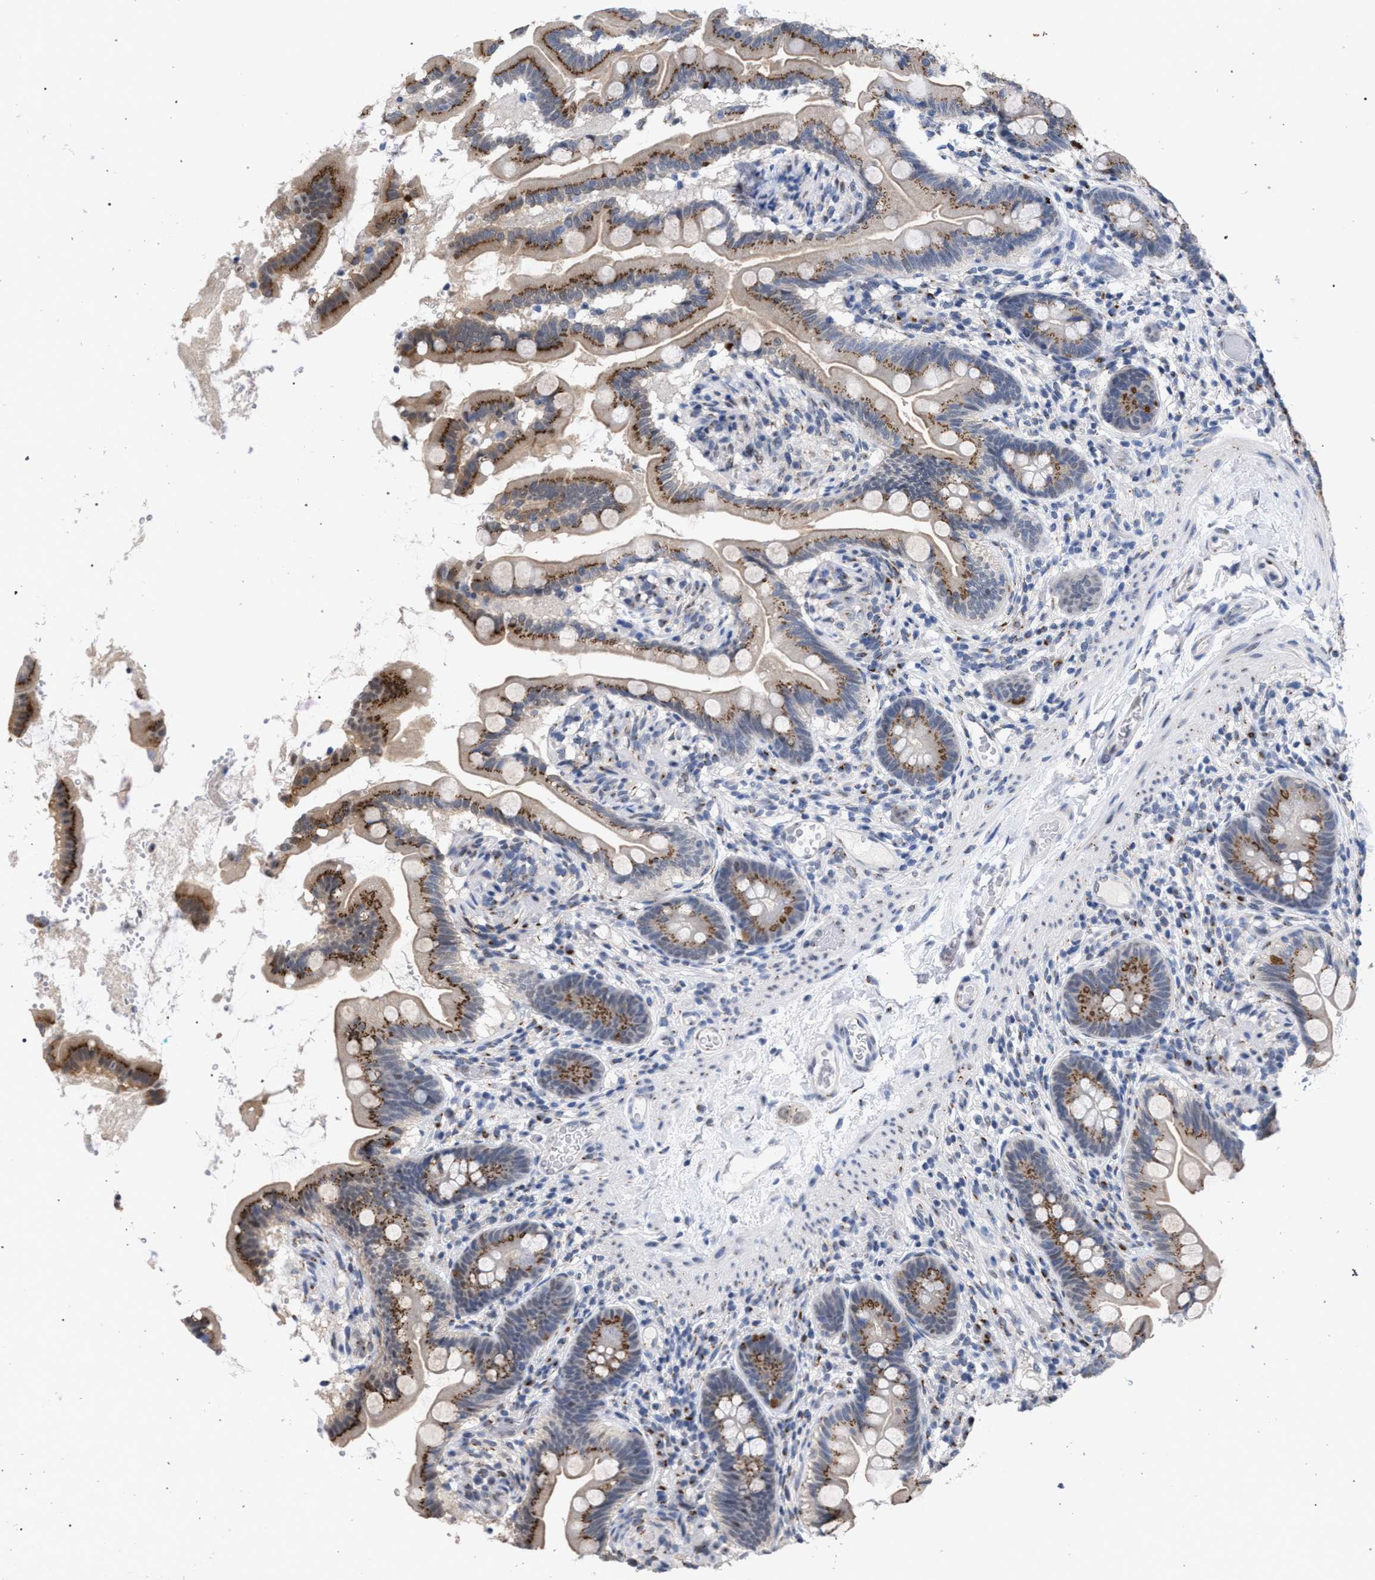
{"staining": {"intensity": "moderate", "quantity": ">75%", "location": "cytoplasmic/membranous"}, "tissue": "small intestine", "cell_type": "Glandular cells", "image_type": "normal", "snomed": [{"axis": "morphology", "description": "Normal tissue, NOS"}, {"axis": "topography", "description": "Small intestine"}], "caption": "Protein expression analysis of normal small intestine exhibits moderate cytoplasmic/membranous staining in approximately >75% of glandular cells.", "gene": "GOLGA2", "patient": {"sex": "female", "age": 56}}